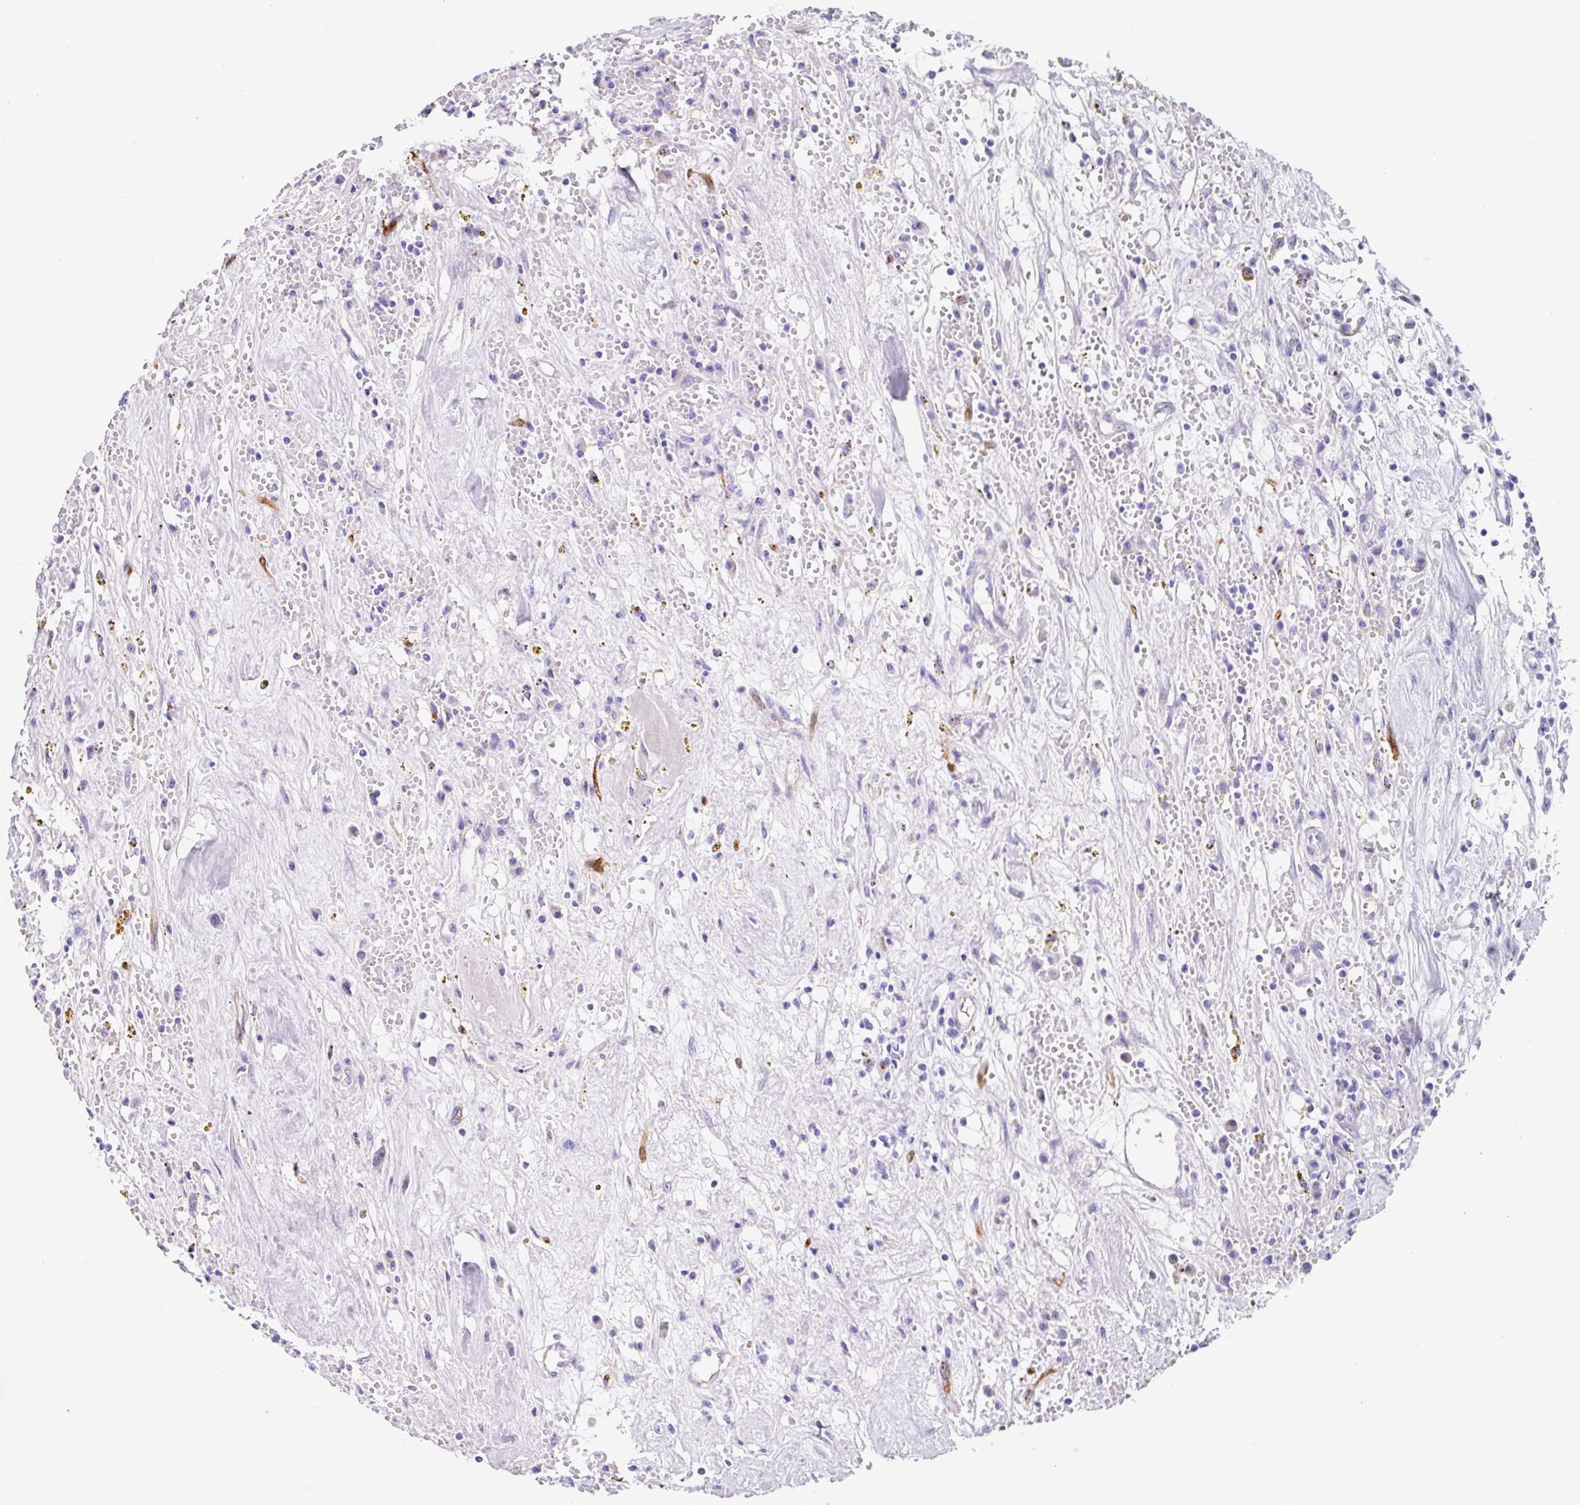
{"staining": {"intensity": "negative", "quantity": "none", "location": "none"}, "tissue": "renal cancer", "cell_type": "Tumor cells", "image_type": "cancer", "snomed": [{"axis": "morphology", "description": "Adenocarcinoma, NOS"}, {"axis": "topography", "description": "Kidney"}], "caption": "Renal cancer (adenocarcinoma) was stained to show a protein in brown. There is no significant staining in tumor cells.", "gene": "ASB4", "patient": {"sex": "male", "age": 56}}